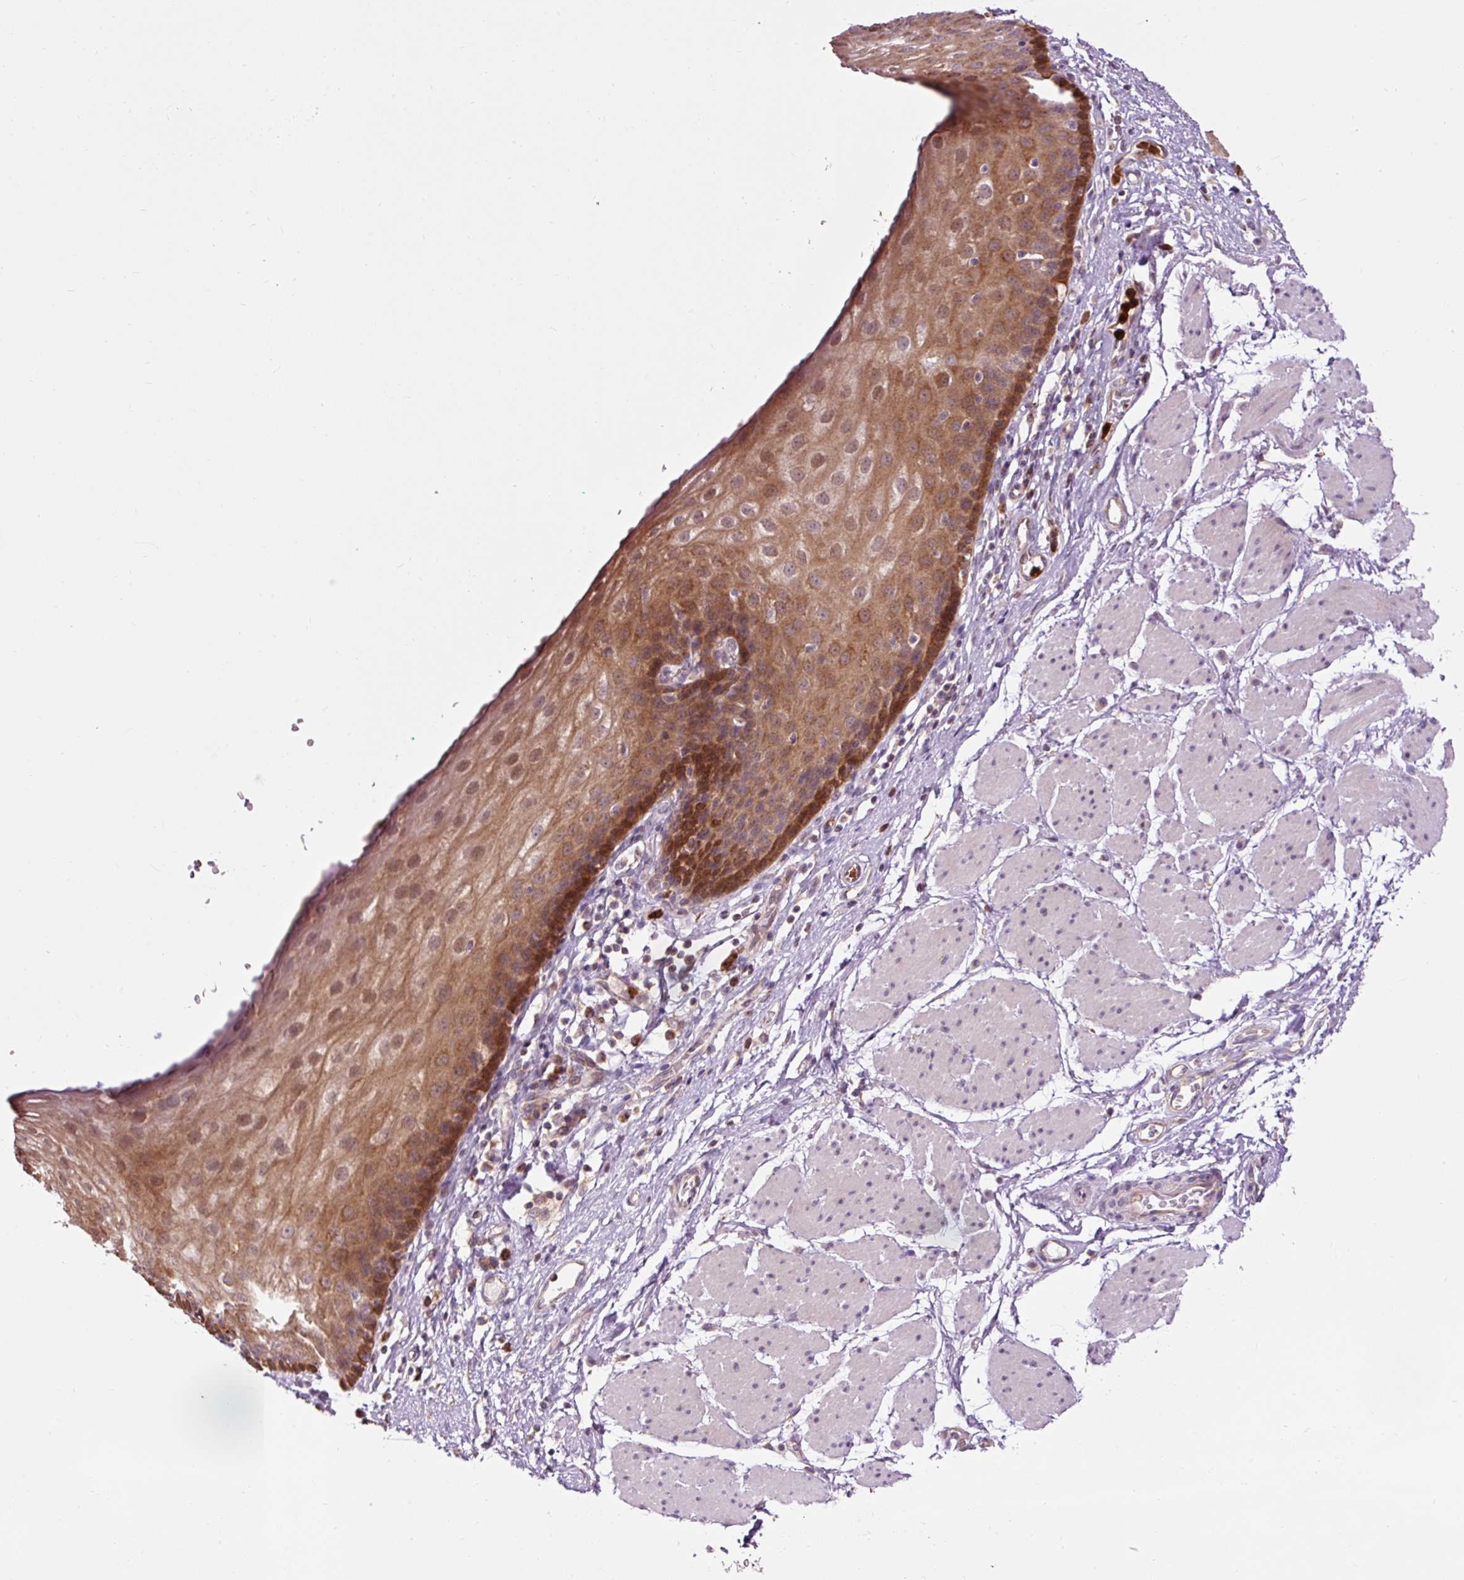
{"staining": {"intensity": "moderate", "quantity": ">75%", "location": "cytoplasmic/membranous,nuclear"}, "tissue": "esophagus", "cell_type": "Squamous epithelial cells", "image_type": "normal", "snomed": [{"axis": "morphology", "description": "Normal tissue, NOS"}, {"axis": "topography", "description": "Esophagus"}], "caption": "Moderate cytoplasmic/membranous,nuclear staining for a protein is present in approximately >75% of squamous epithelial cells of unremarkable esophagus using IHC.", "gene": "PRDX5", "patient": {"sex": "male", "age": 69}}